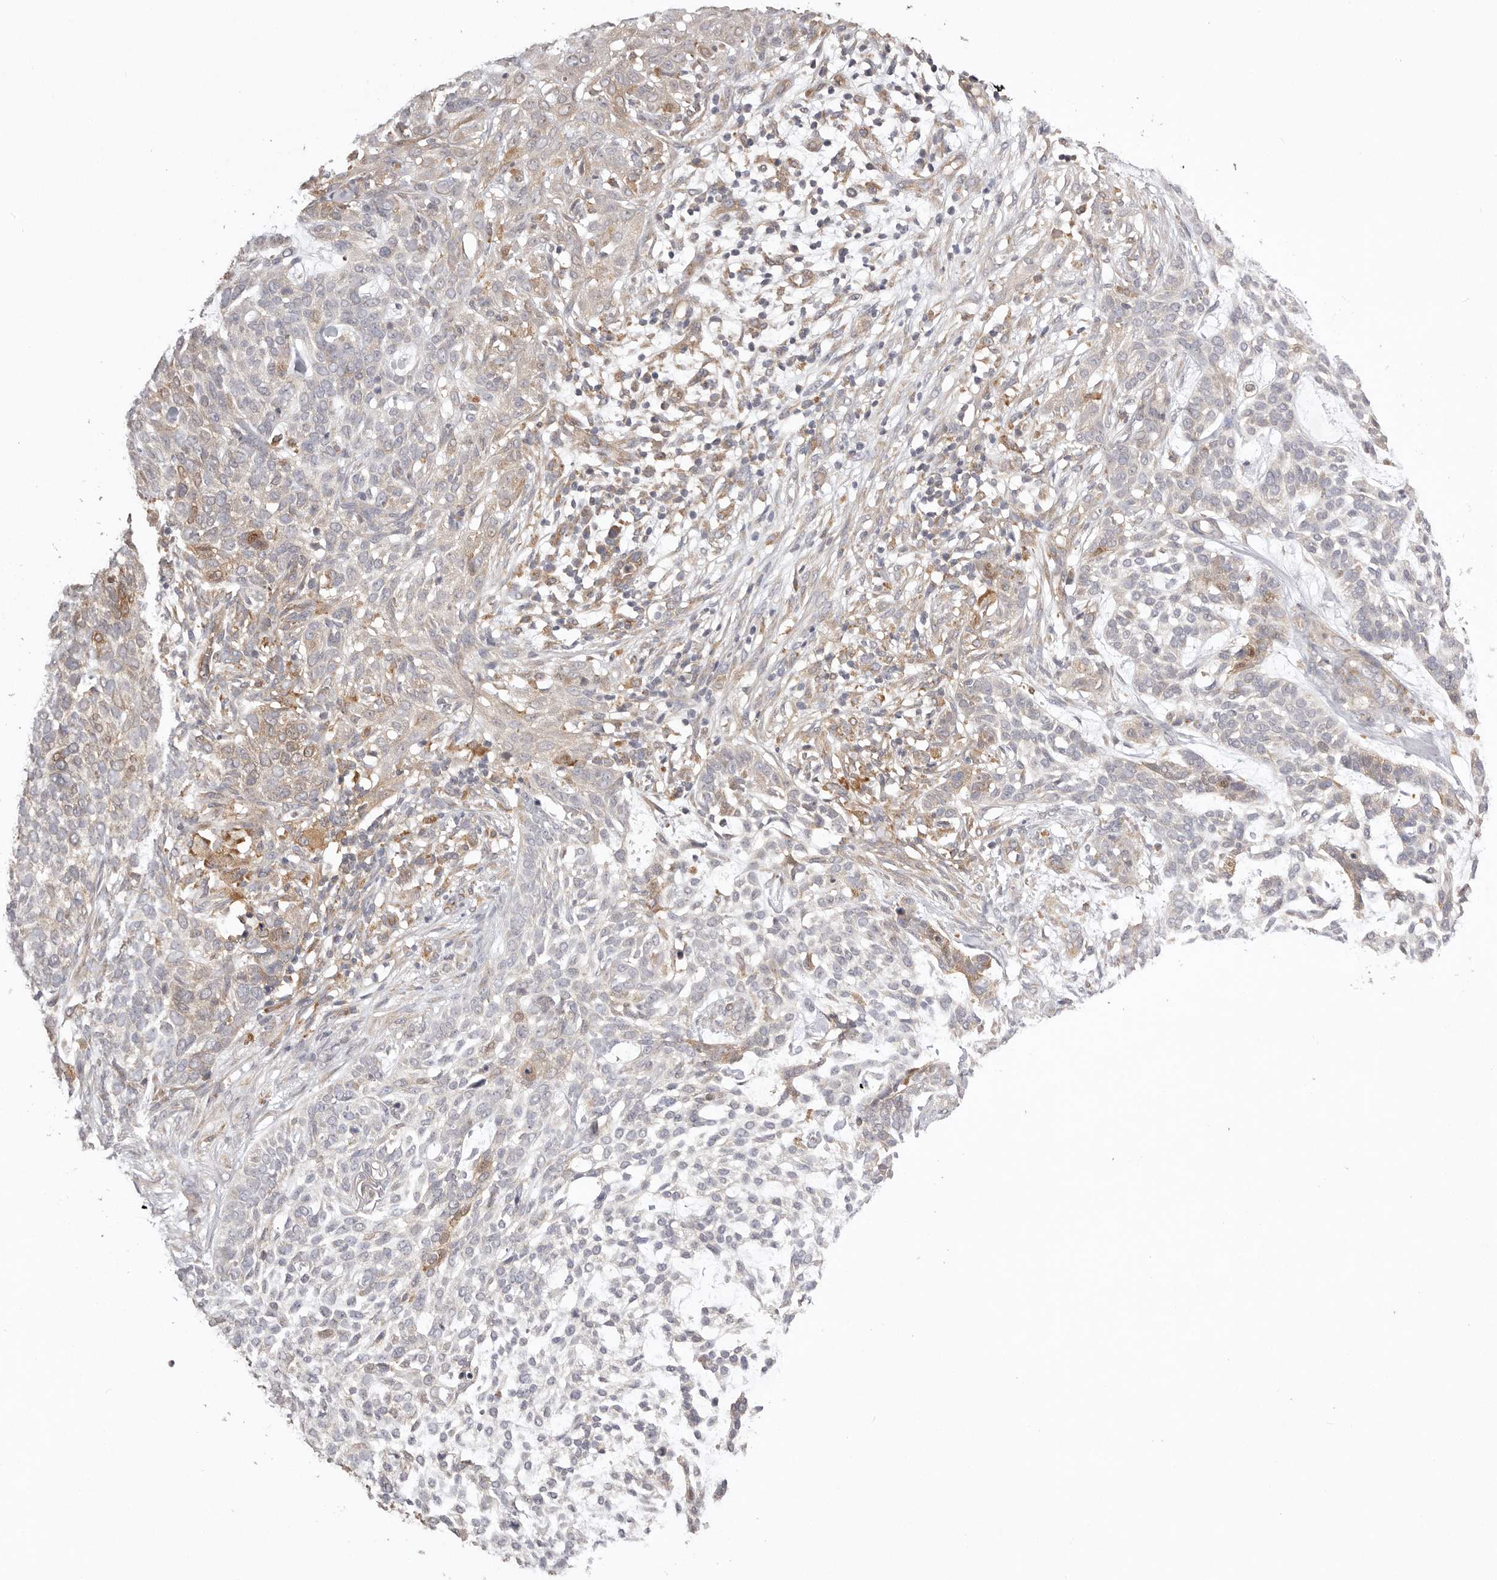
{"staining": {"intensity": "weak", "quantity": "<25%", "location": "cytoplasmic/membranous"}, "tissue": "skin cancer", "cell_type": "Tumor cells", "image_type": "cancer", "snomed": [{"axis": "morphology", "description": "Basal cell carcinoma"}, {"axis": "topography", "description": "Skin"}], "caption": "There is no significant expression in tumor cells of skin basal cell carcinoma.", "gene": "UBR2", "patient": {"sex": "female", "age": 64}}